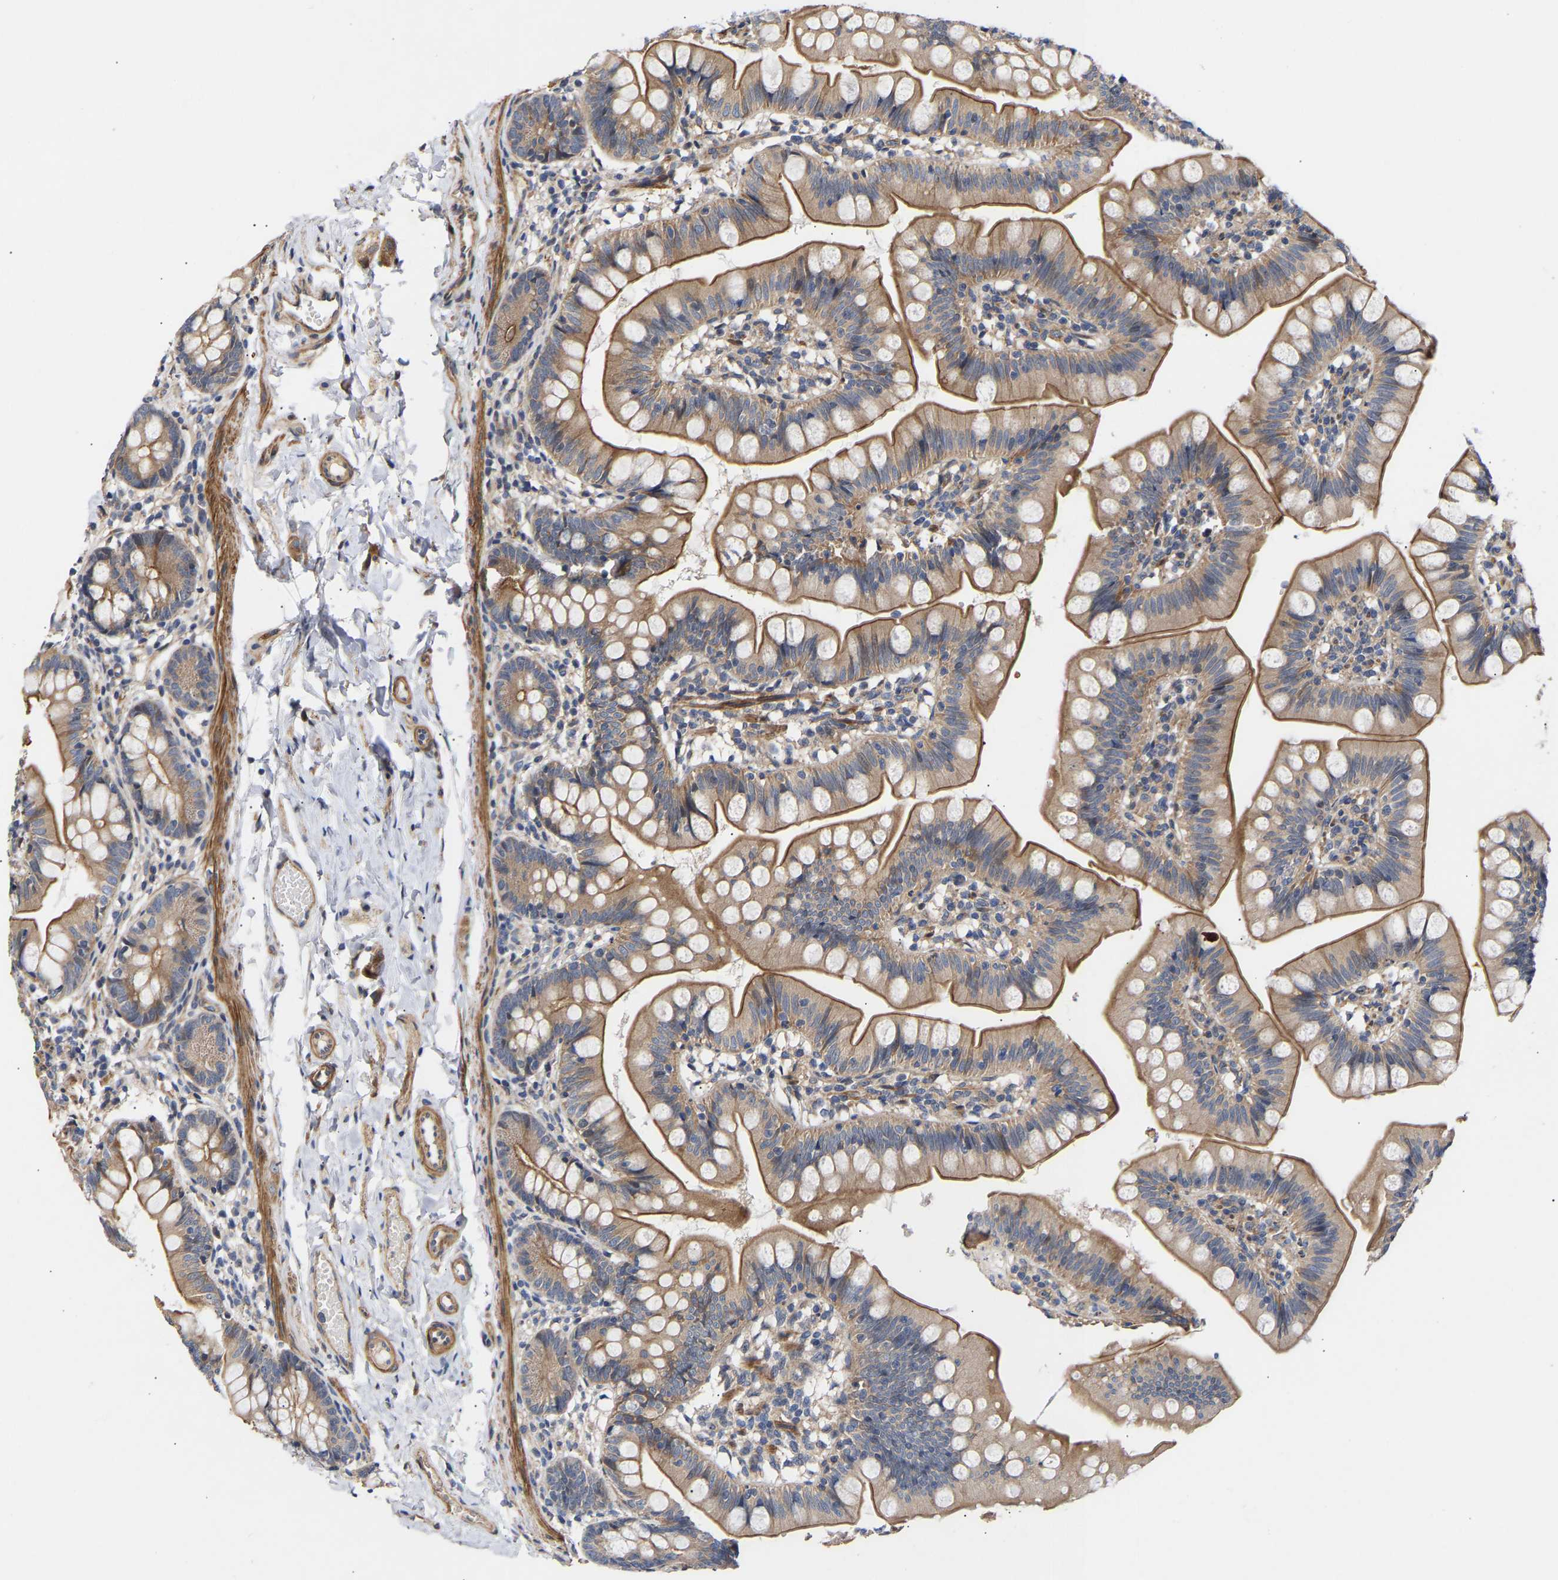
{"staining": {"intensity": "moderate", "quantity": ">75%", "location": "cytoplasmic/membranous"}, "tissue": "small intestine", "cell_type": "Glandular cells", "image_type": "normal", "snomed": [{"axis": "morphology", "description": "Normal tissue, NOS"}, {"axis": "topography", "description": "Small intestine"}], "caption": "High-power microscopy captured an IHC photomicrograph of unremarkable small intestine, revealing moderate cytoplasmic/membranous staining in about >75% of glandular cells.", "gene": "KASH5", "patient": {"sex": "male", "age": 7}}